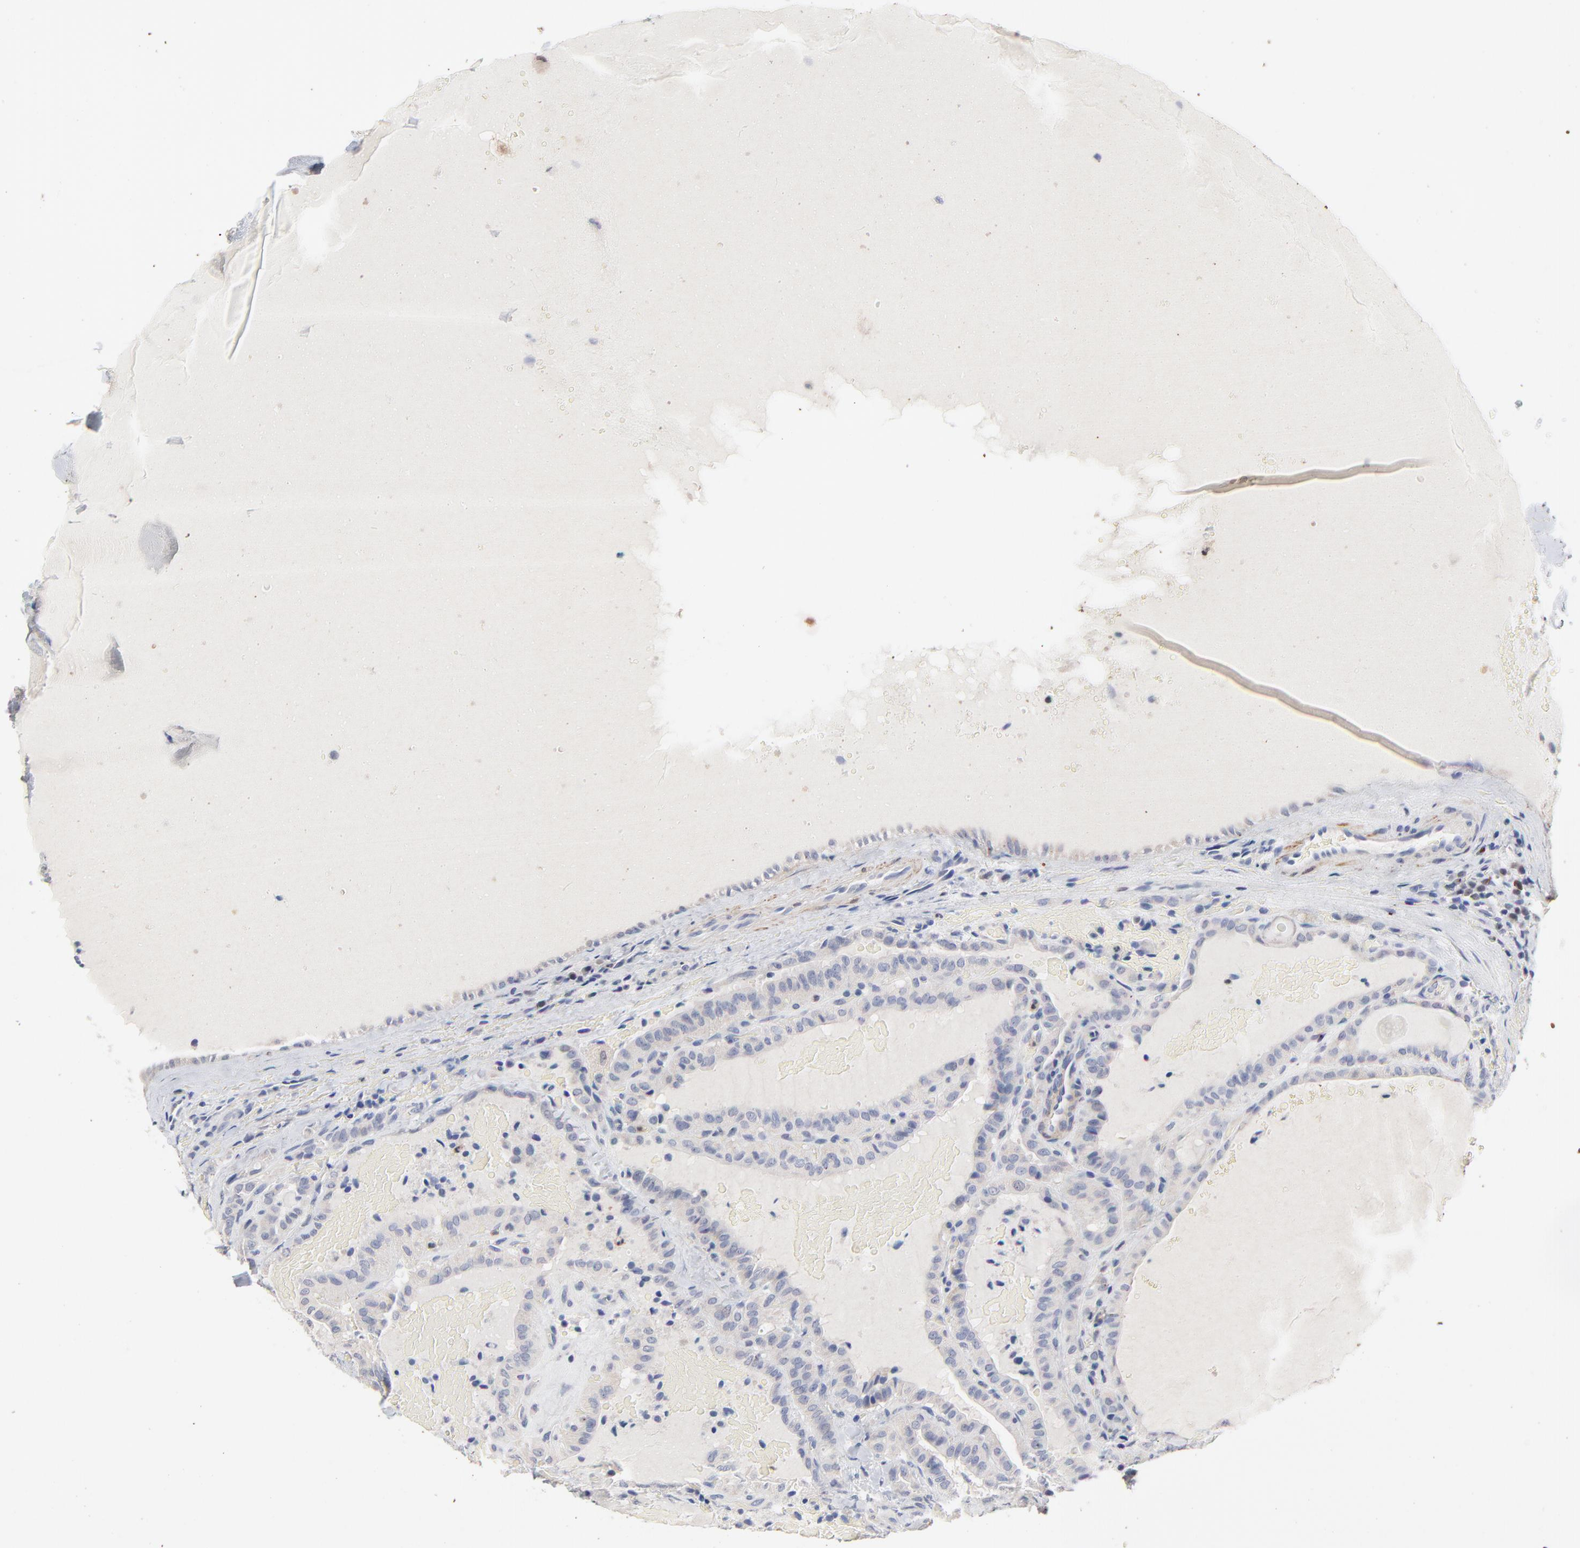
{"staining": {"intensity": "weak", "quantity": "25%-75%", "location": "cytoplasmic/membranous"}, "tissue": "thyroid cancer", "cell_type": "Tumor cells", "image_type": "cancer", "snomed": [{"axis": "morphology", "description": "Papillary adenocarcinoma, NOS"}, {"axis": "topography", "description": "Thyroid gland"}], "caption": "Weak cytoplasmic/membranous protein expression is seen in about 25%-75% of tumor cells in thyroid papillary adenocarcinoma.", "gene": "AADAC", "patient": {"sex": "male", "age": 77}}